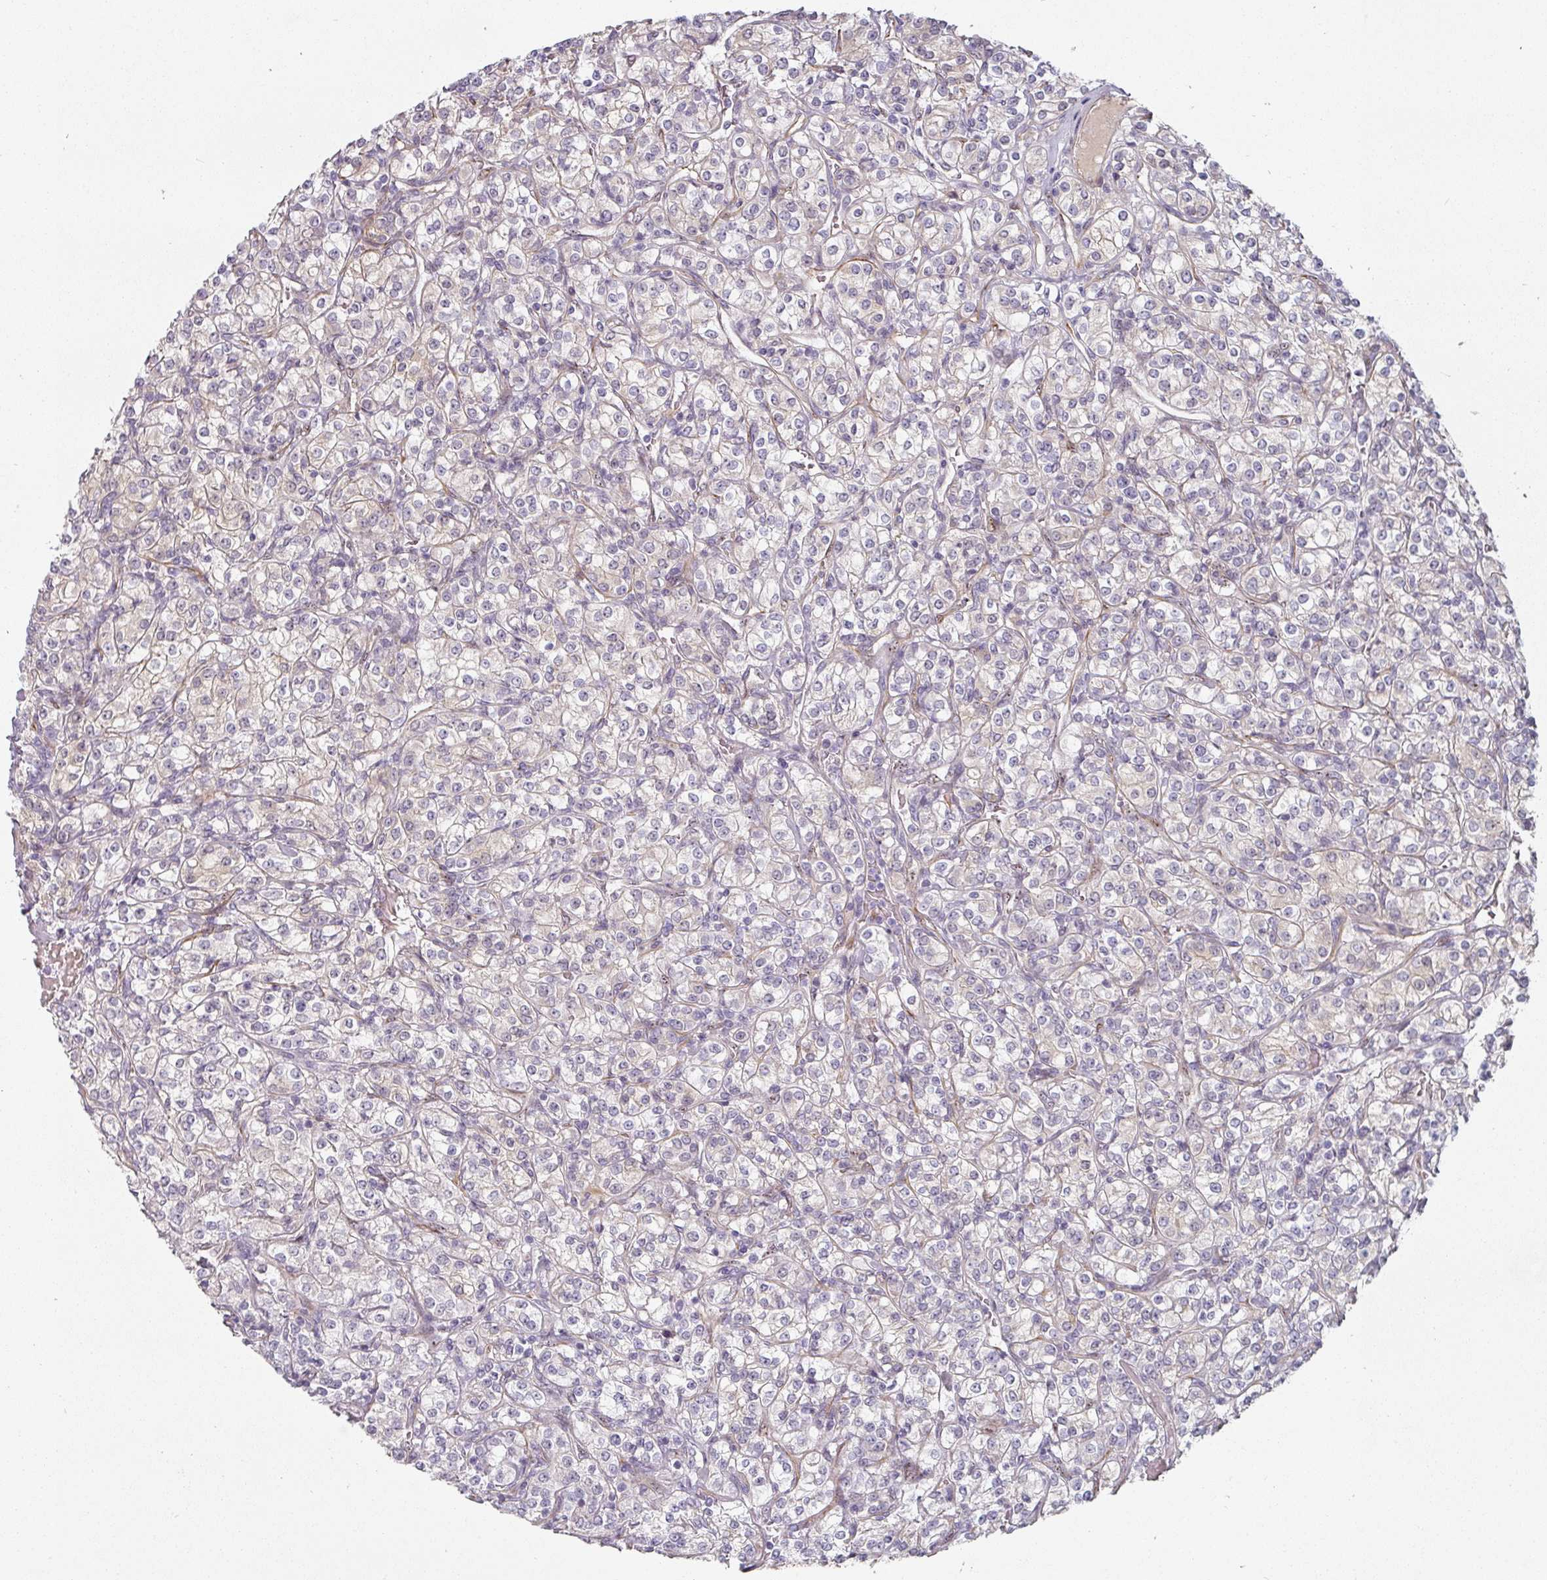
{"staining": {"intensity": "negative", "quantity": "none", "location": "none"}, "tissue": "renal cancer", "cell_type": "Tumor cells", "image_type": "cancer", "snomed": [{"axis": "morphology", "description": "Adenocarcinoma, NOS"}, {"axis": "topography", "description": "Kidney"}], "caption": "Immunohistochemistry photomicrograph of renal cancer stained for a protein (brown), which shows no positivity in tumor cells.", "gene": "CEP78", "patient": {"sex": "male", "age": 77}}